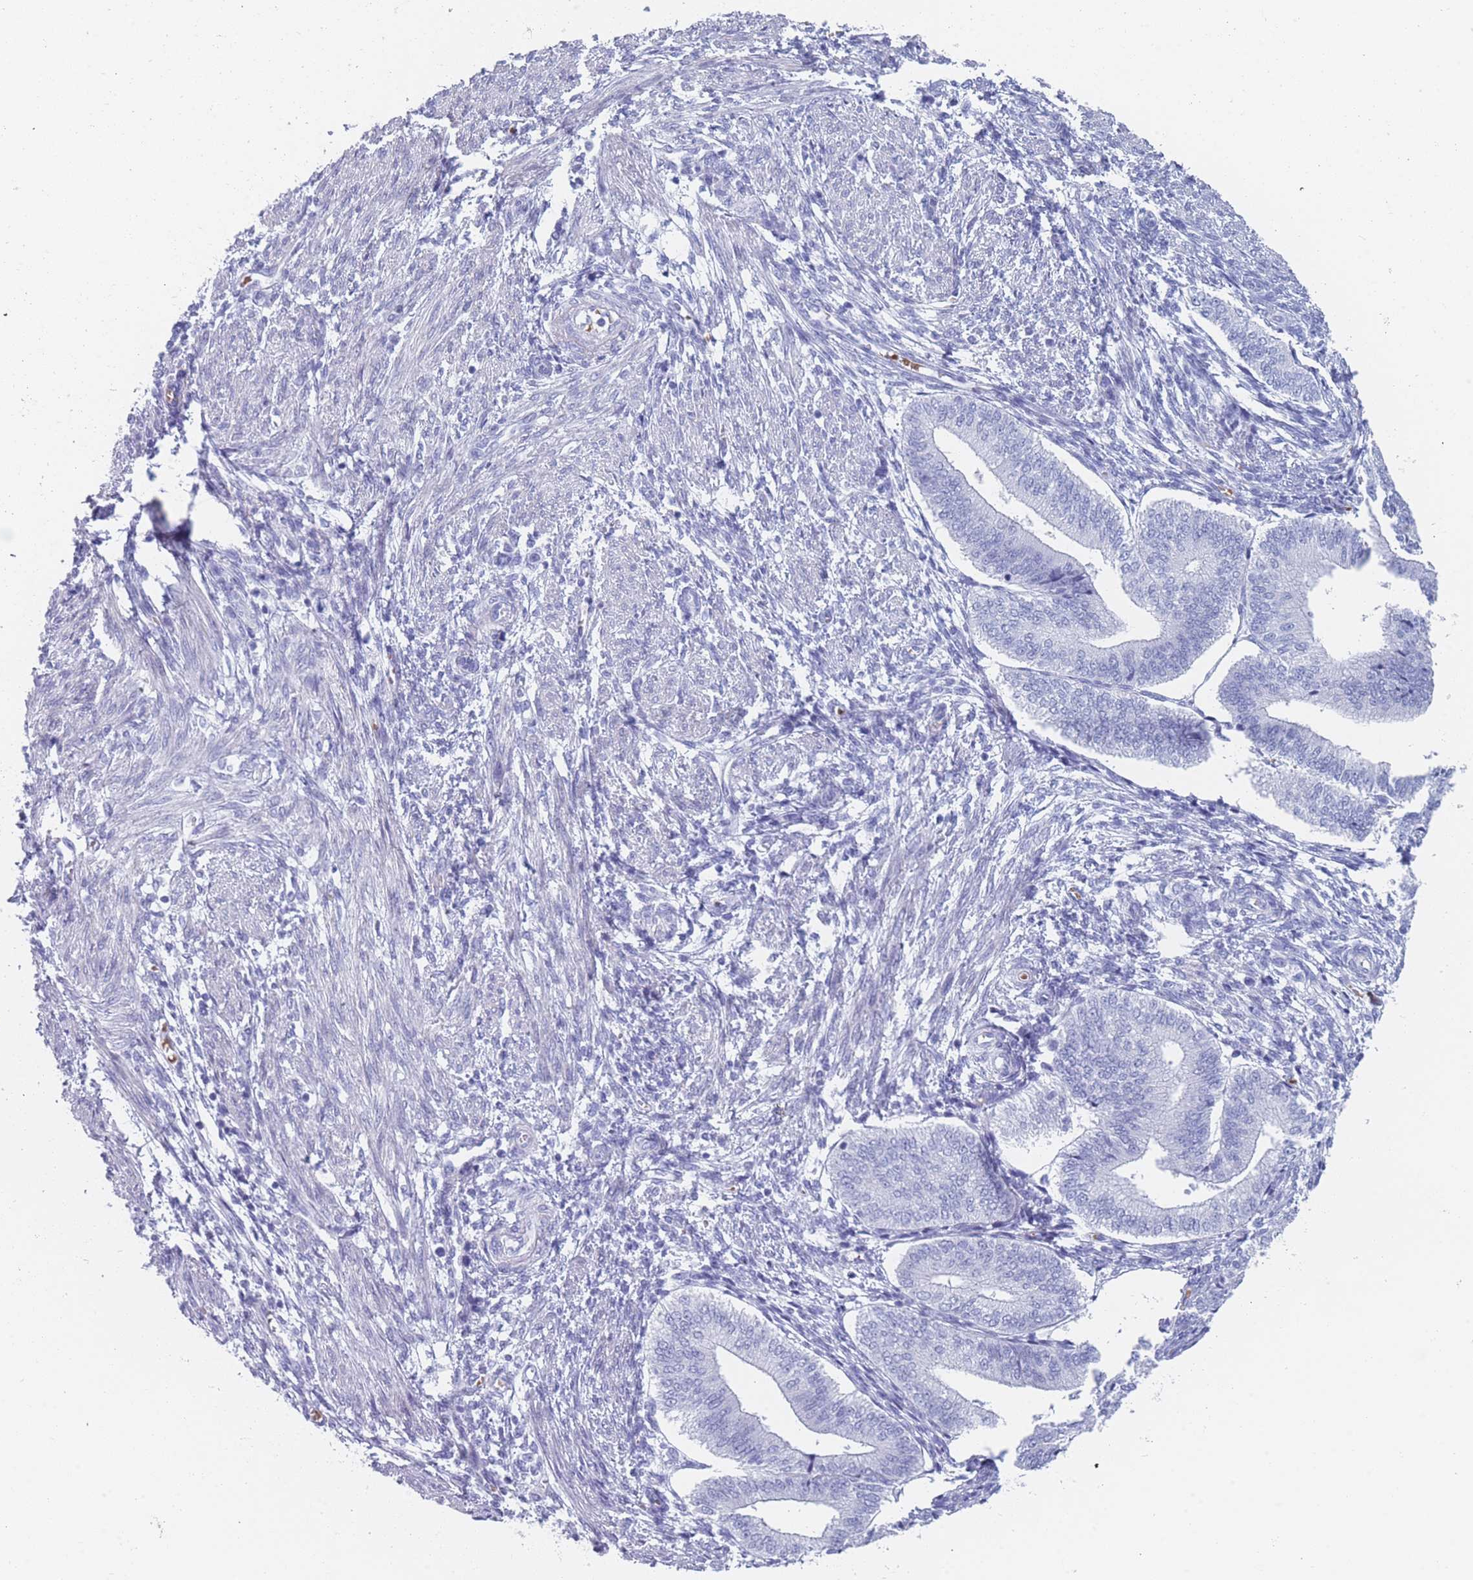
{"staining": {"intensity": "negative", "quantity": "none", "location": "none"}, "tissue": "endometrium", "cell_type": "Cells in endometrial stroma", "image_type": "normal", "snomed": [{"axis": "morphology", "description": "Normal tissue, NOS"}, {"axis": "topography", "description": "Endometrium"}], "caption": "Micrograph shows no protein positivity in cells in endometrial stroma of unremarkable endometrium.", "gene": "OR5D16", "patient": {"sex": "female", "age": 34}}